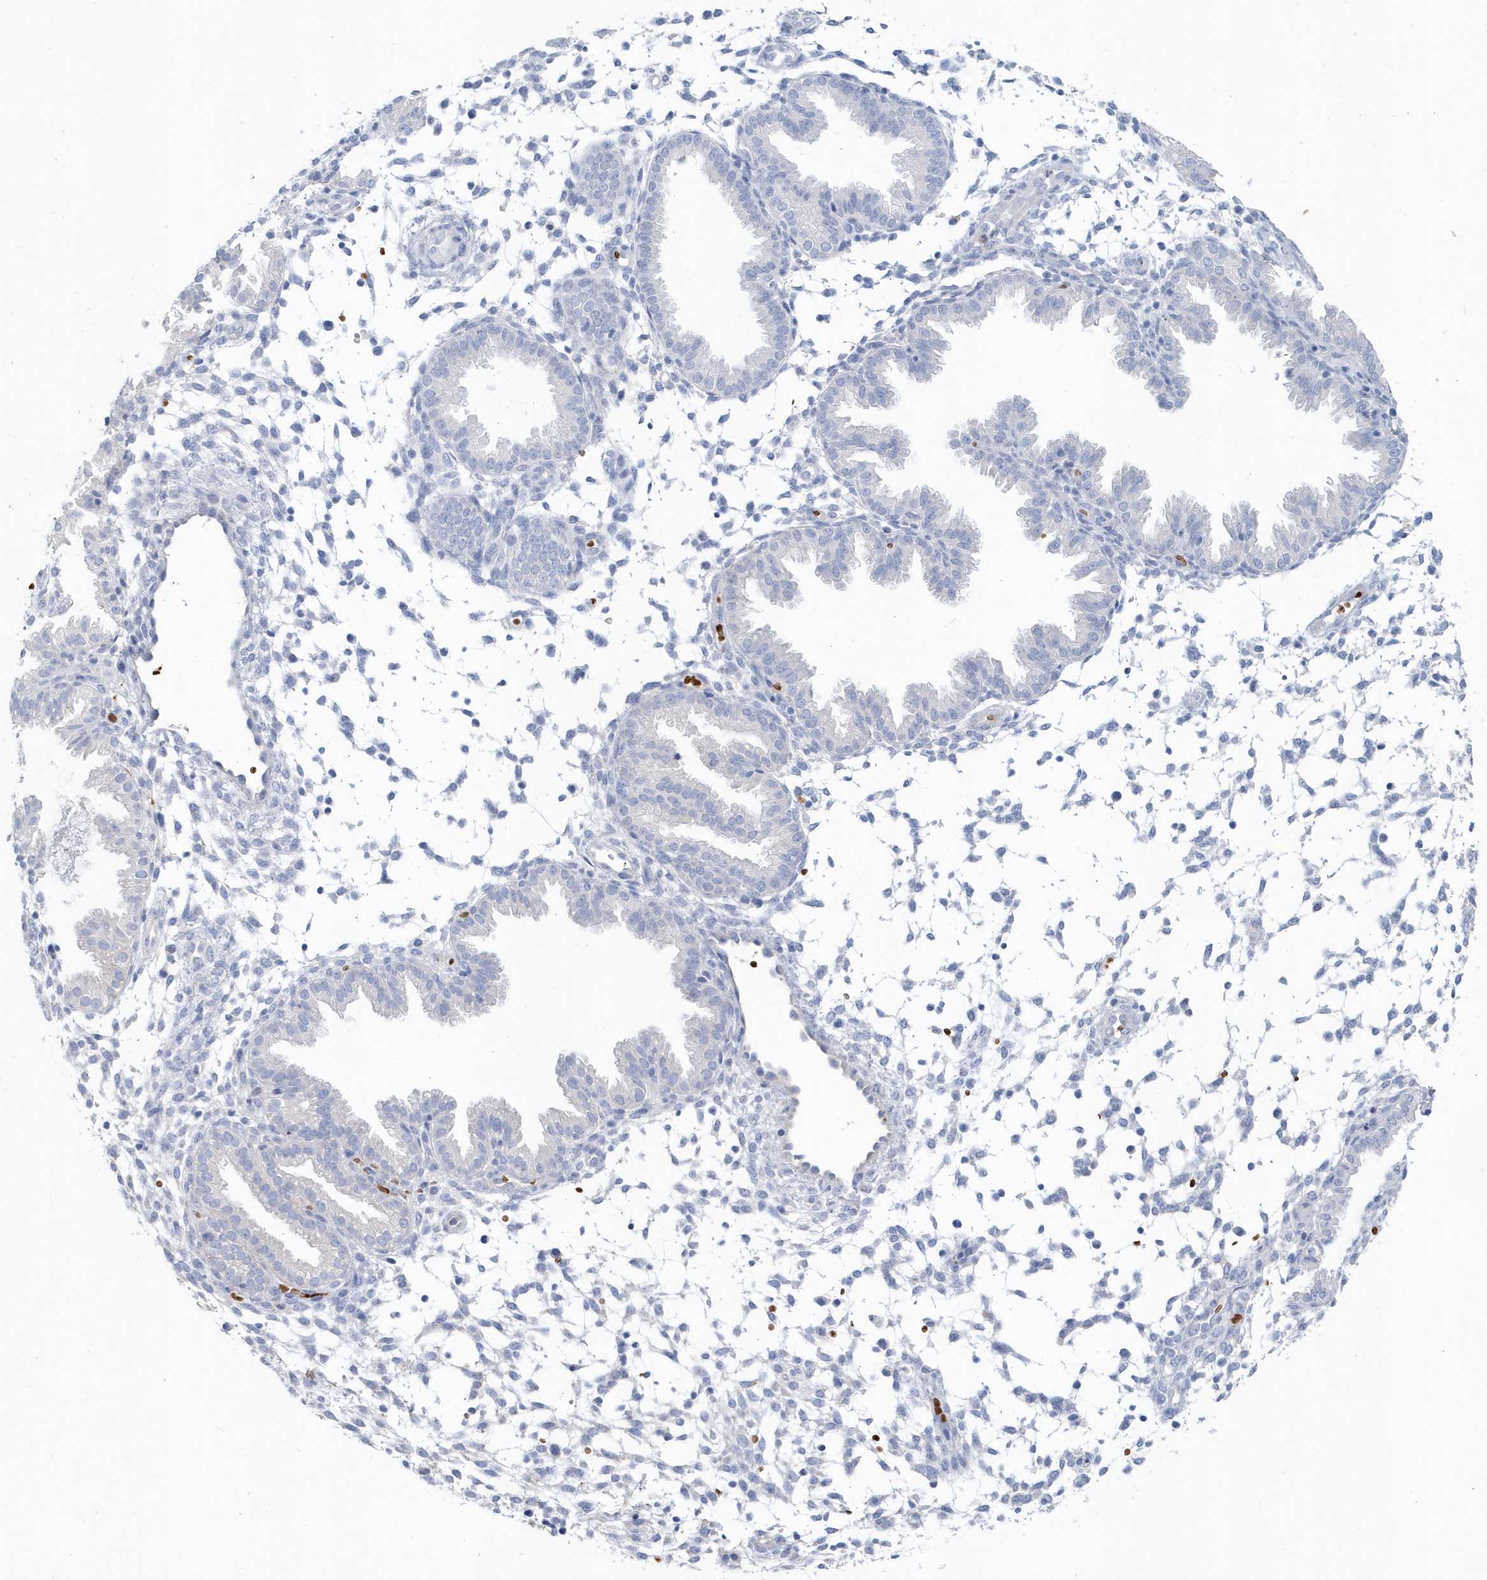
{"staining": {"intensity": "negative", "quantity": "none", "location": "none"}, "tissue": "endometrium", "cell_type": "Cells in endometrial stroma", "image_type": "normal", "snomed": [{"axis": "morphology", "description": "Normal tissue, NOS"}, {"axis": "topography", "description": "Endometrium"}], "caption": "This is an immunohistochemistry (IHC) photomicrograph of normal endometrium. There is no expression in cells in endometrial stroma.", "gene": "HBA2", "patient": {"sex": "female", "age": 33}}